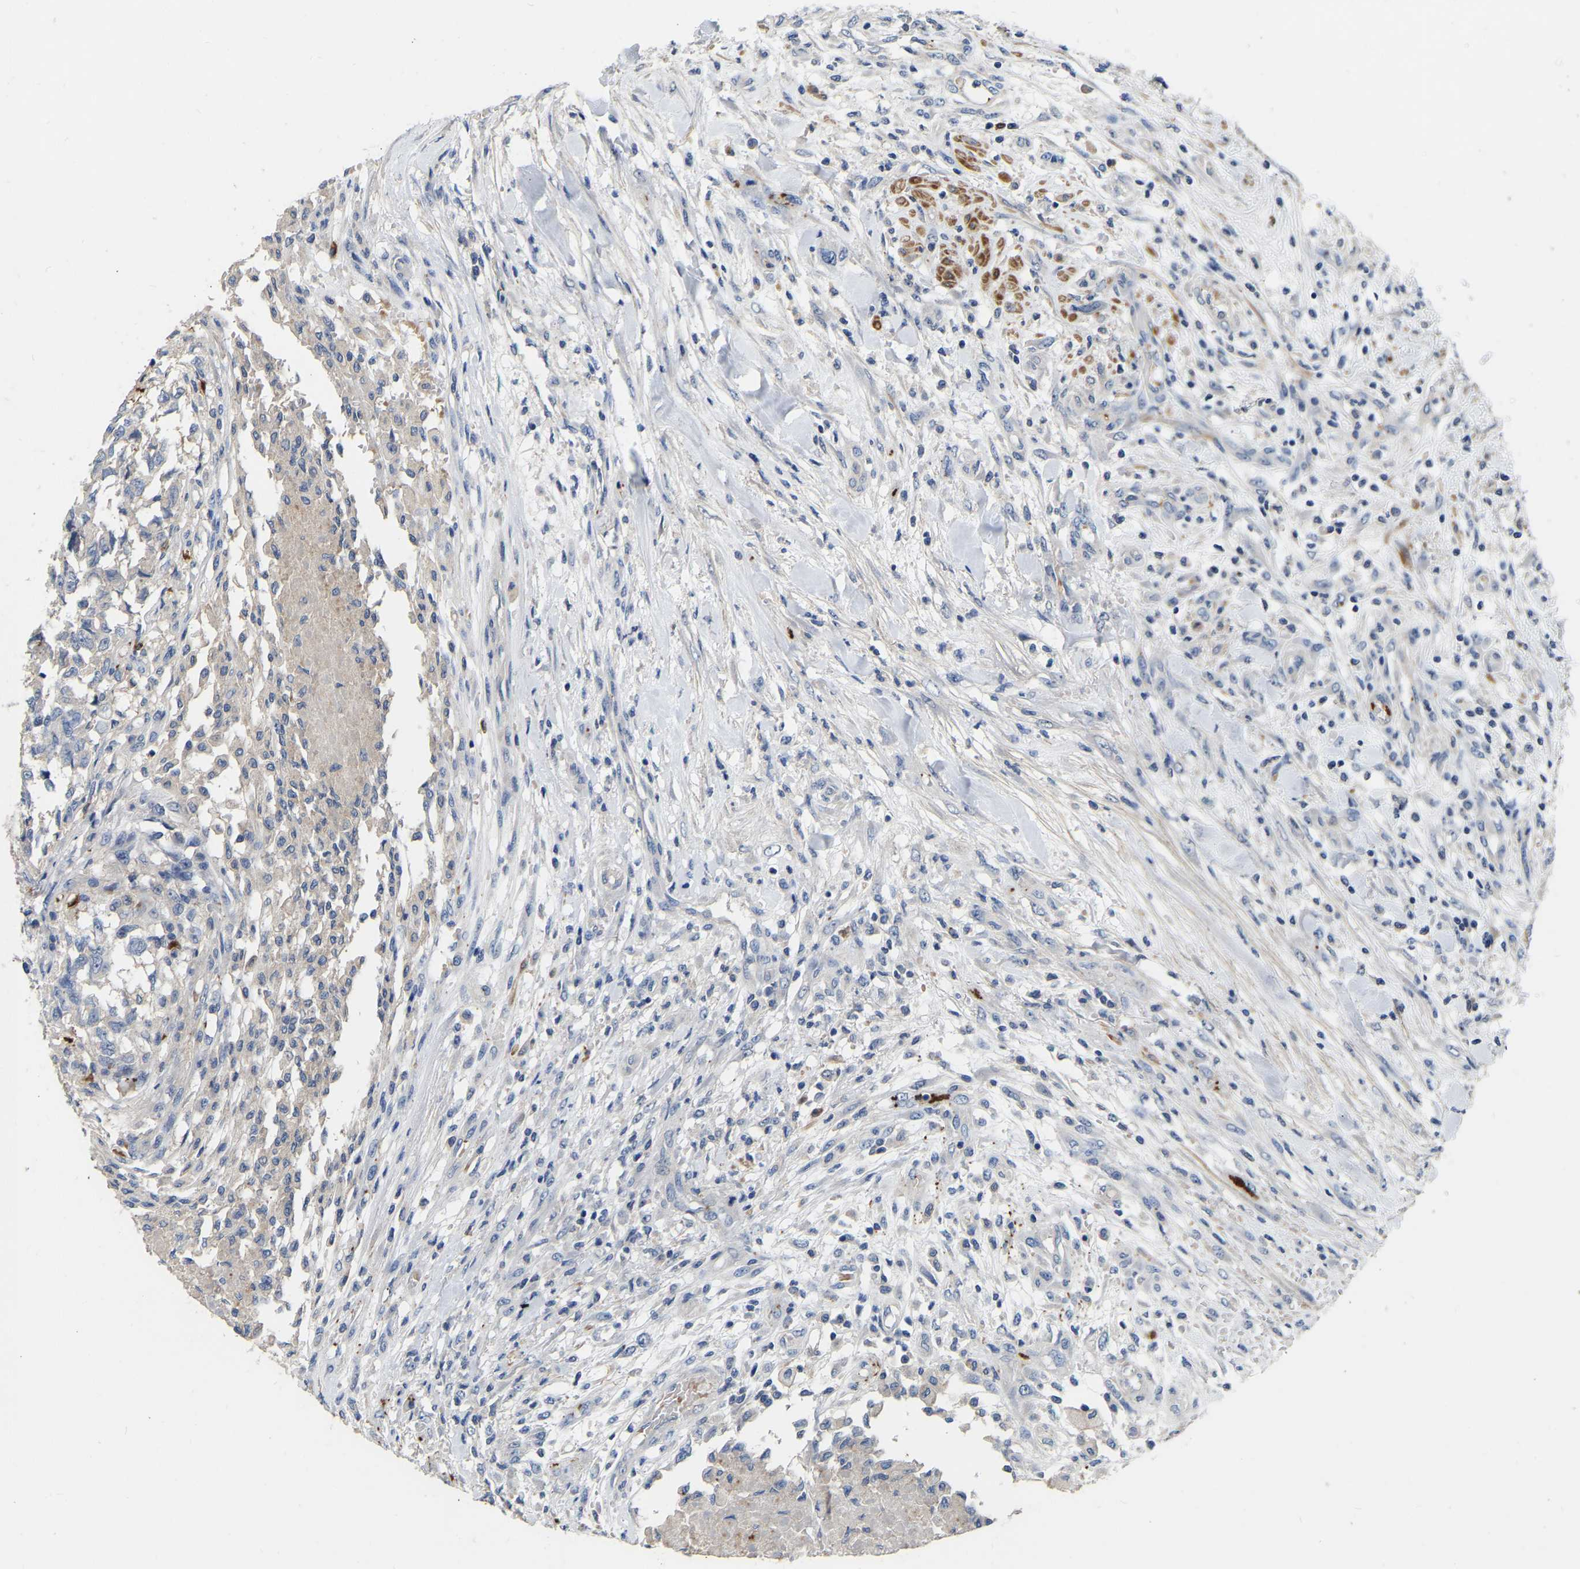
{"staining": {"intensity": "negative", "quantity": "none", "location": "none"}, "tissue": "testis cancer", "cell_type": "Tumor cells", "image_type": "cancer", "snomed": [{"axis": "morphology", "description": "Seminoma, NOS"}, {"axis": "topography", "description": "Testis"}], "caption": "Immunohistochemistry (IHC) image of neoplastic tissue: human testis cancer (seminoma) stained with DAB (3,3'-diaminobenzidine) shows no significant protein expression in tumor cells. (DAB (3,3'-diaminobenzidine) IHC visualized using brightfield microscopy, high magnification).", "gene": "RAB27B", "patient": {"sex": "male", "age": 59}}